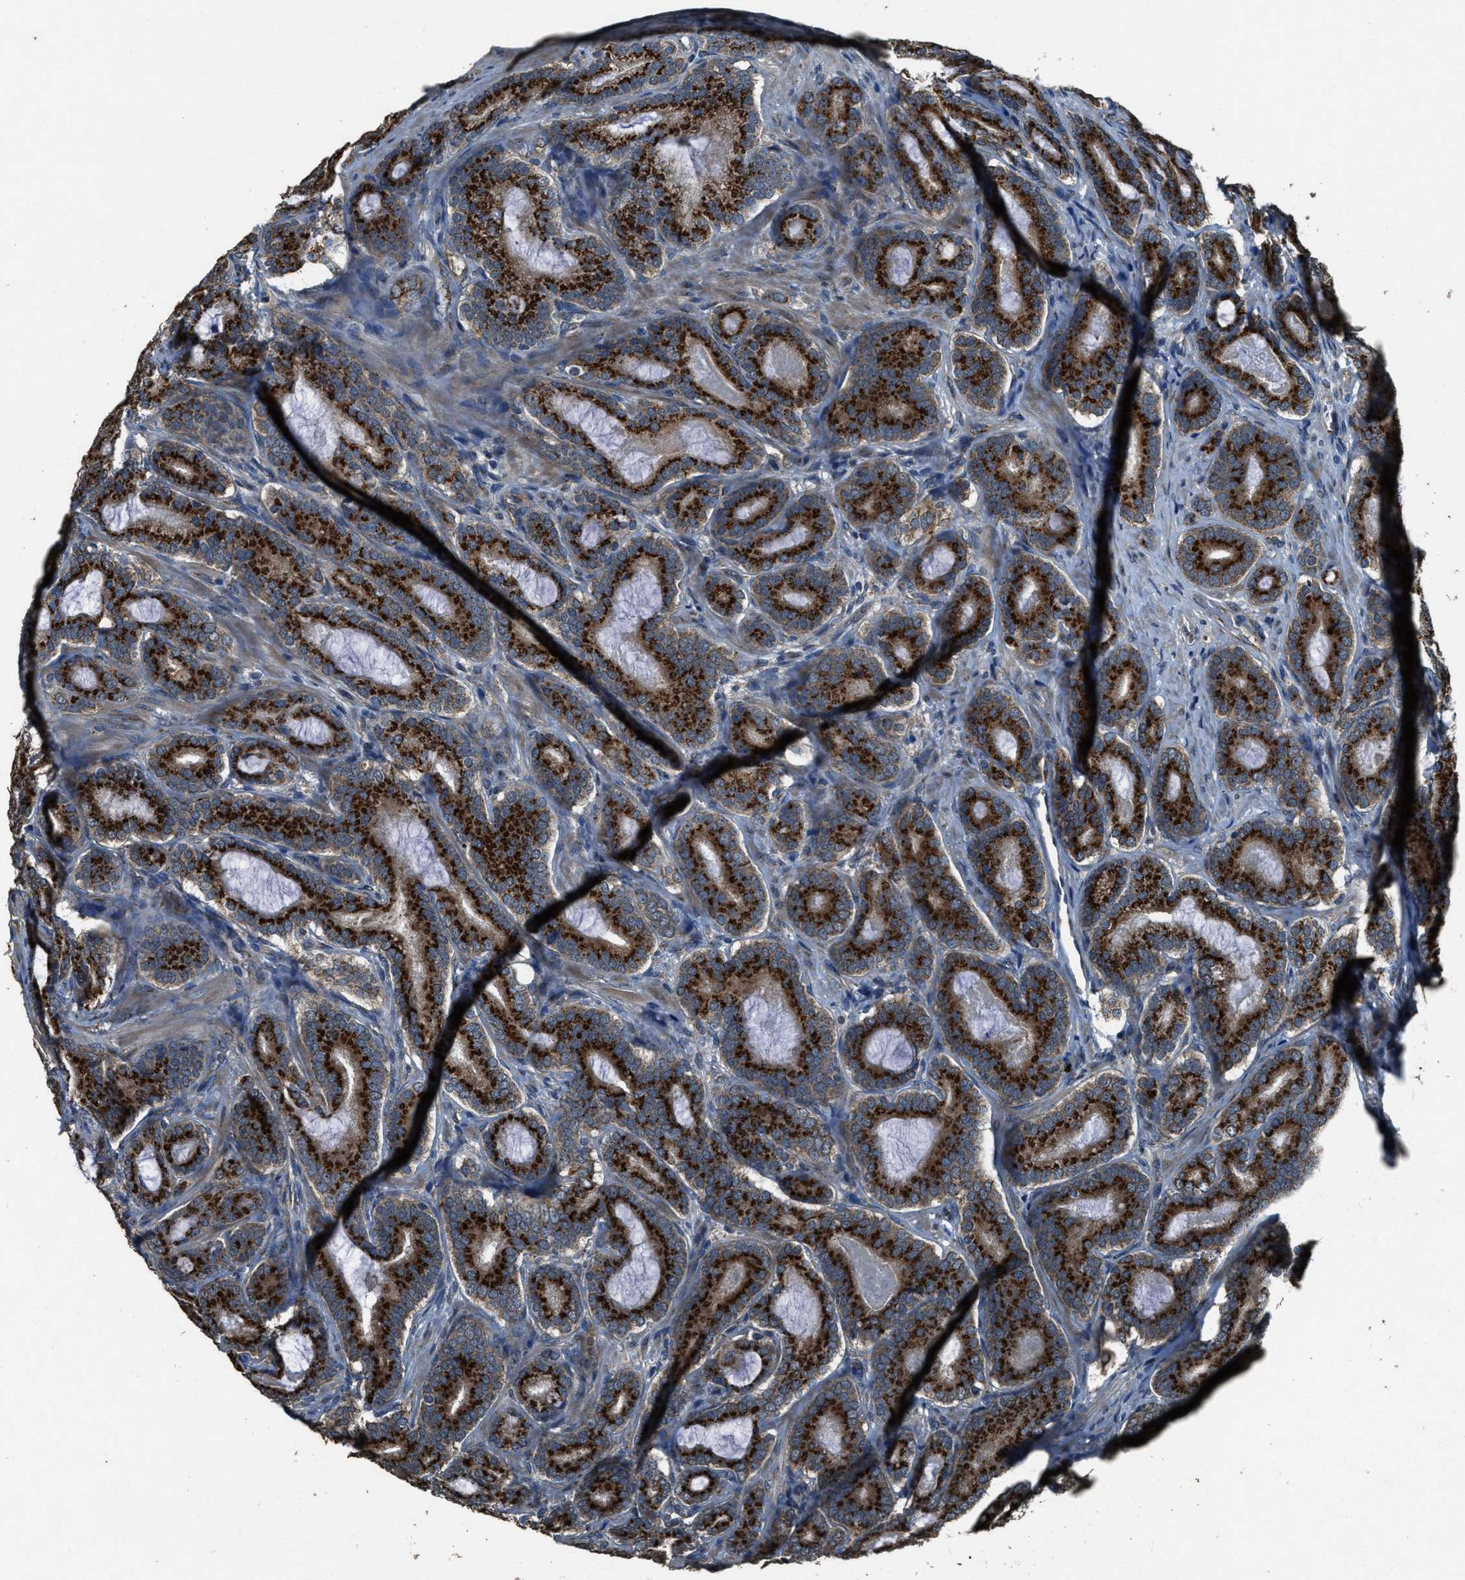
{"staining": {"intensity": "strong", "quantity": ">75%", "location": "cytoplasmic/membranous"}, "tissue": "prostate cancer", "cell_type": "Tumor cells", "image_type": "cancer", "snomed": [{"axis": "morphology", "description": "Adenocarcinoma, High grade"}, {"axis": "topography", "description": "Prostate"}], "caption": "Protein analysis of prostate high-grade adenocarcinoma tissue exhibits strong cytoplasmic/membranous staining in about >75% of tumor cells. The staining is performed using DAB (3,3'-diaminobenzidine) brown chromogen to label protein expression. The nuclei are counter-stained blue using hematoxylin.", "gene": "SLC38A10", "patient": {"sex": "male", "age": 60}}